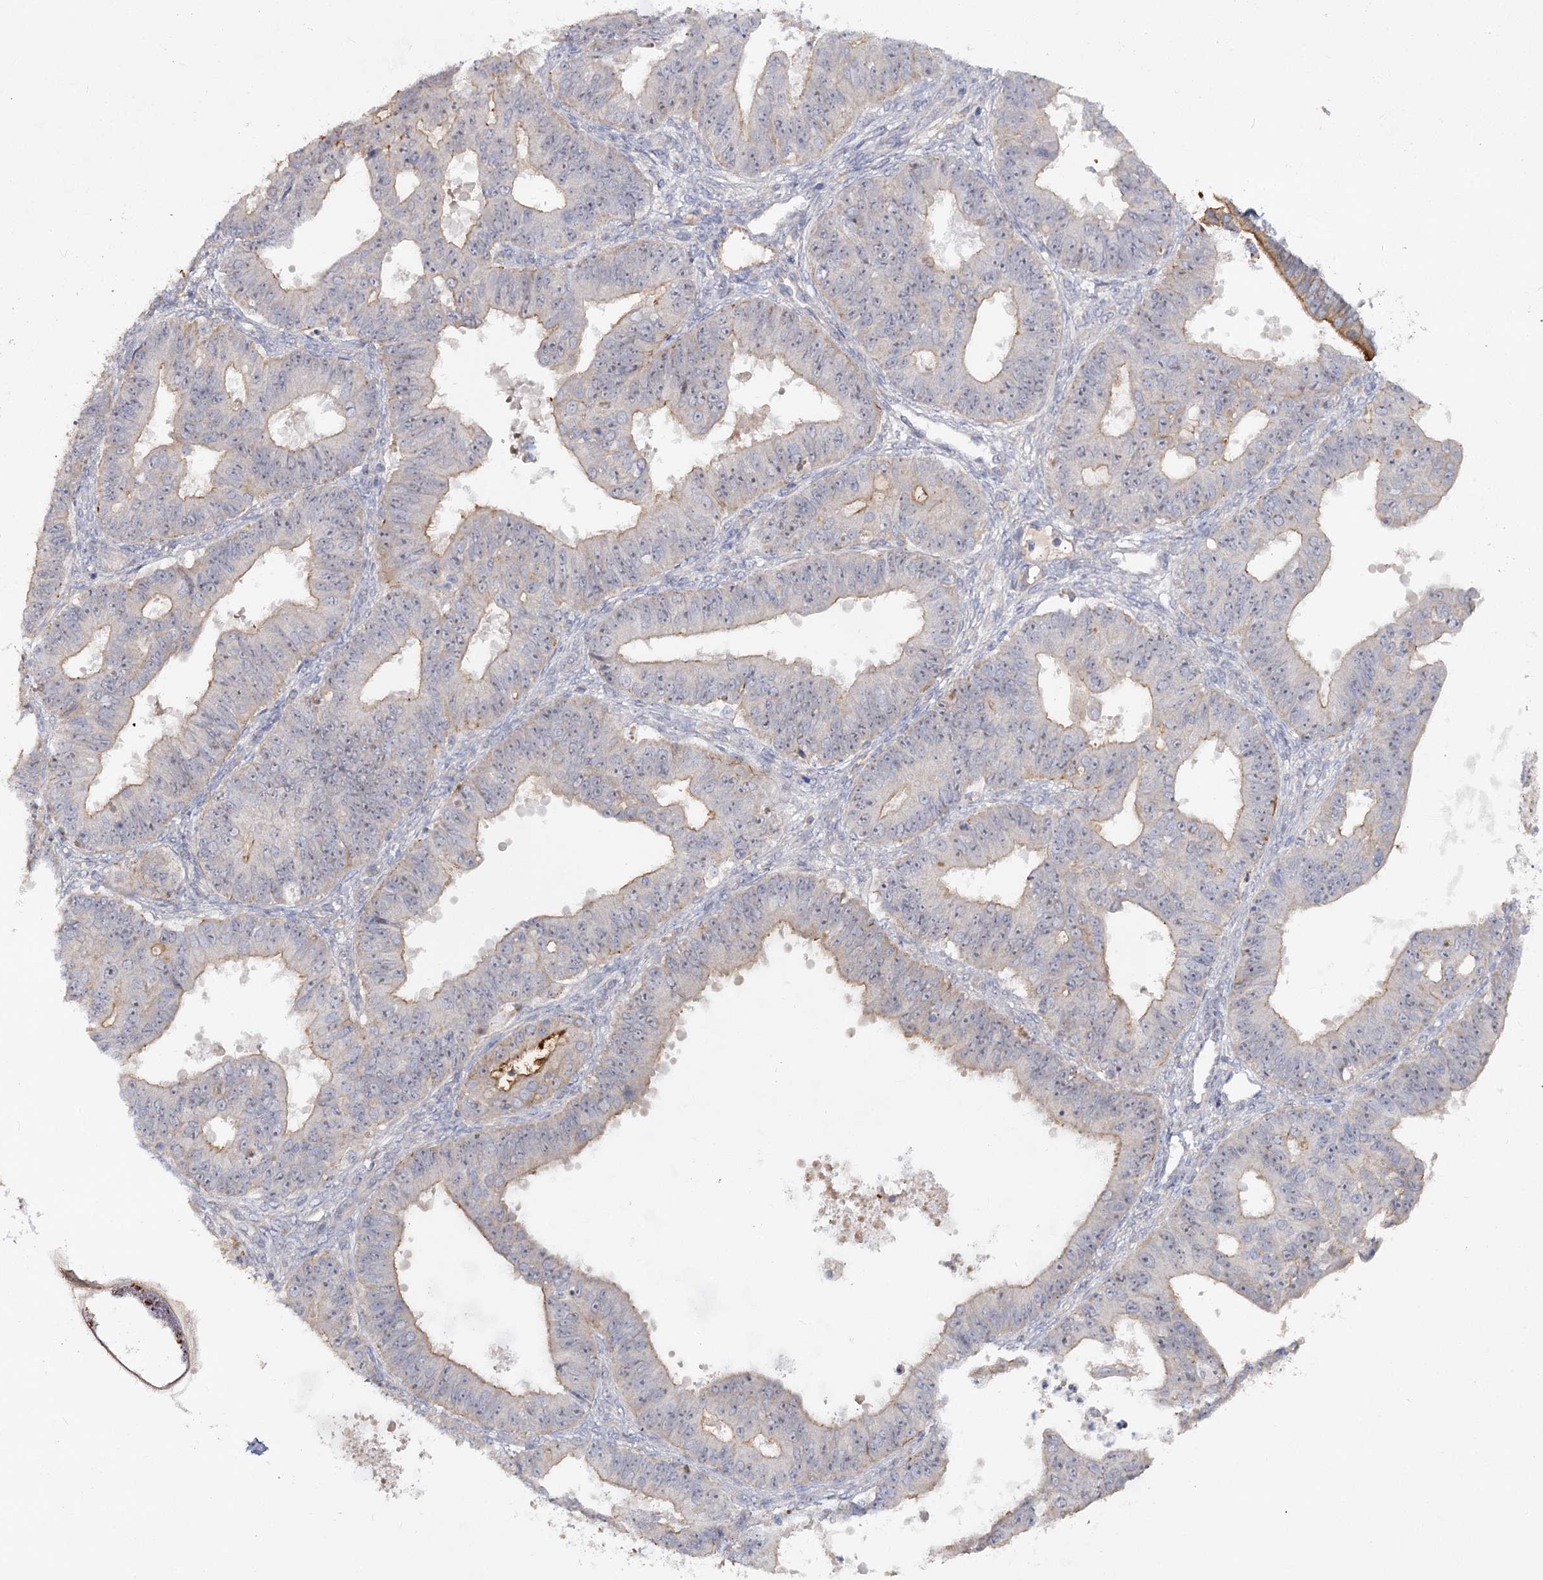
{"staining": {"intensity": "moderate", "quantity": "<25%", "location": "cytoplasmic/membranous"}, "tissue": "ovarian cancer", "cell_type": "Tumor cells", "image_type": "cancer", "snomed": [{"axis": "morphology", "description": "Carcinoma, endometroid"}, {"axis": "topography", "description": "Appendix"}, {"axis": "topography", "description": "Ovary"}], "caption": "Brown immunohistochemical staining in human ovarian cancer exhibits moderate cytoplasmic/membranous expression in about <25% of tumor cells.", "gene": "ANGPTL5", "patient": {"sex": "female", "age": 42}}